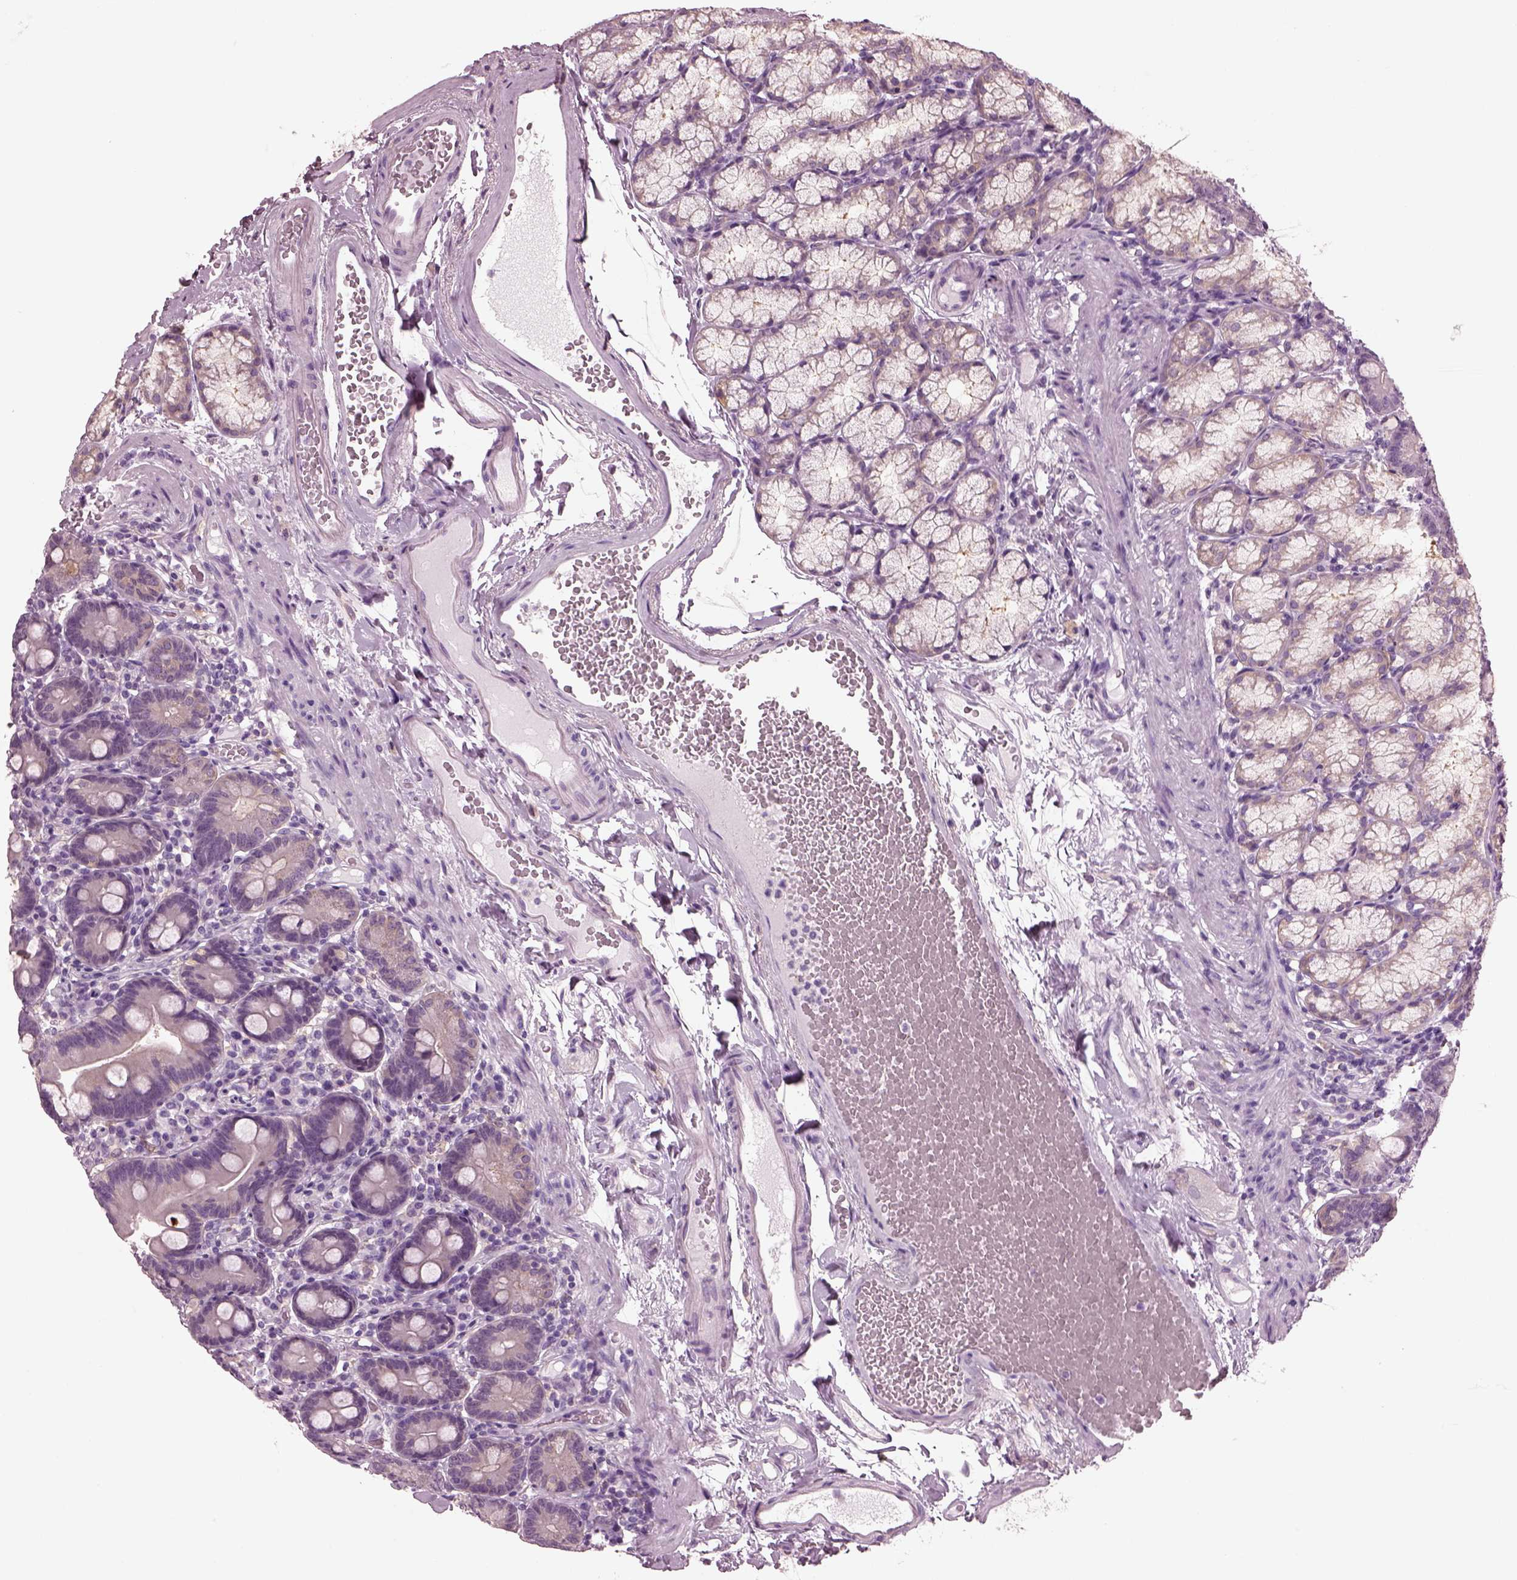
{"staining": {"intensity": "negative", "quantity": "none", "location": "none"}, "tissue": "duodenum", "cell_type": "Glandular cells", "image_type": "normal", "snomed": [{"axis": "morphology", "description": "Normal tissue, NOS"}, {"axis": "topography", "description": "Duodenum"}], "caption": "Protein analysis of normal duodenum displays no significant expression in glandular cells. (Brightfield microscopy of DAB immunohistochemistry (IHC) at high magnification).", "gene": "SHTN1", "patient": {"sex": "female", "age": 67}}